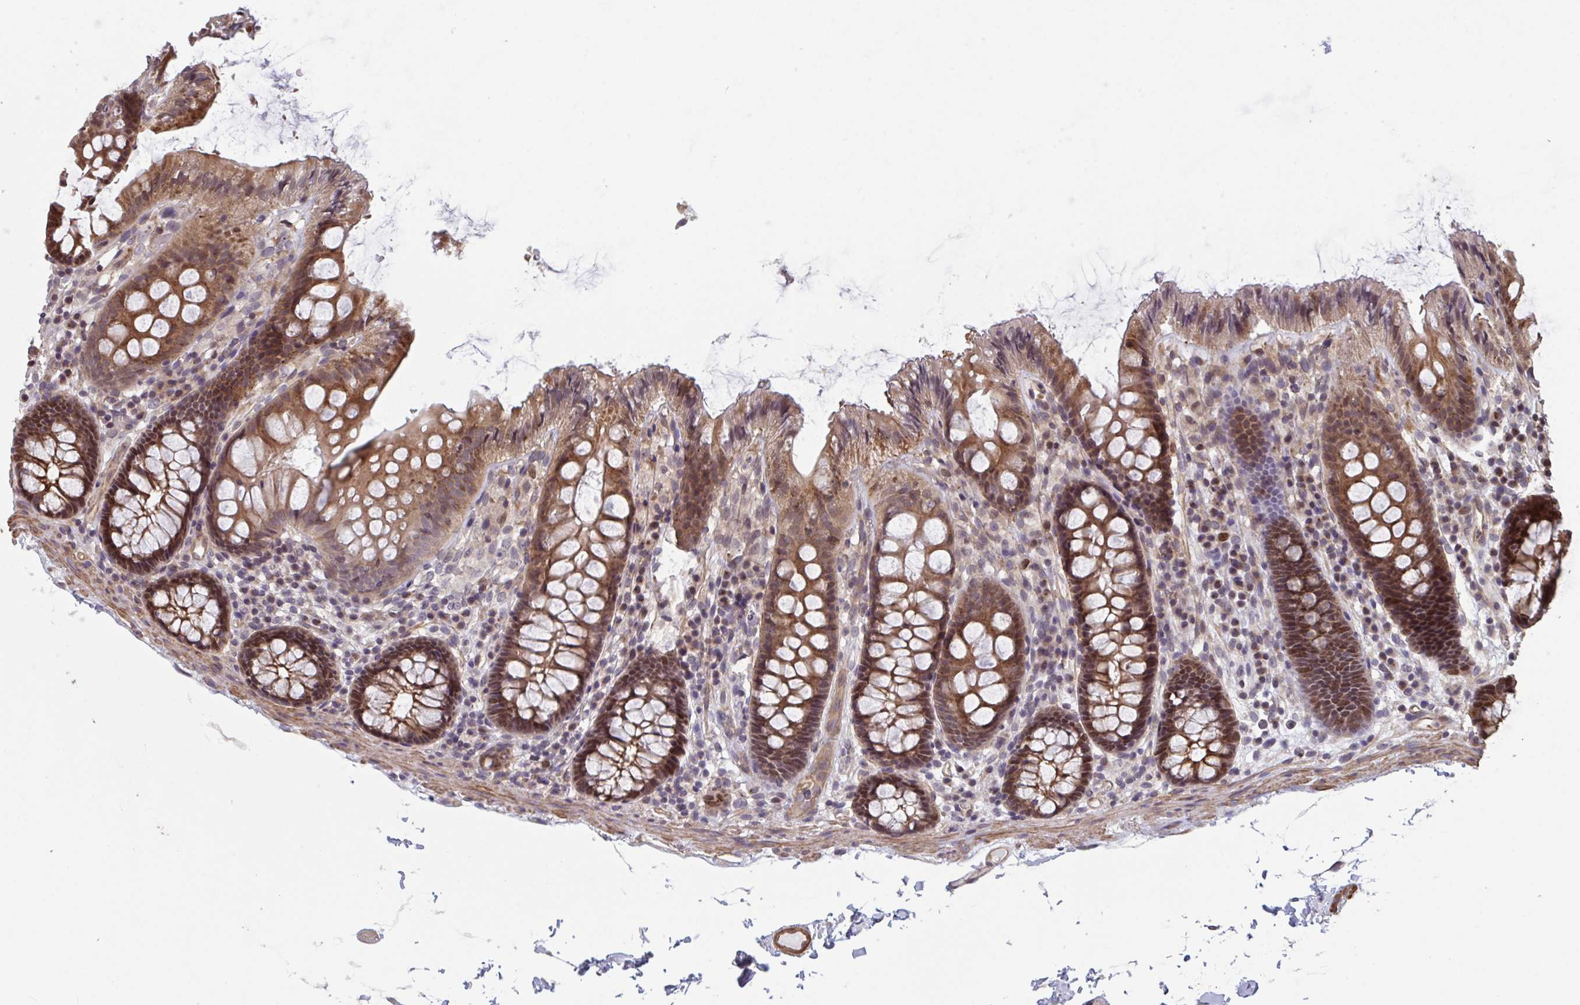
{"staining": {"intensity": "moderate", "quantity": ">75%", "location": "cytoplasmic/membranous,nuclear"}, "tissue": "colon", "cell_type": "Endothelial cells", "image_type": "normal", "snomed": [{"axis": "morphology", "description": "Normal tissue, NOS"}, {"axis": "topography", "description": "Colon"}], "caption": "Immunohistochemical staining of normal colon exhibits moderate cytoplasmic/membranous,nuclear protein positivity in approximately >75% of endothelial cells.", "gene": "IPO5", "patient": {"sex": "male", "age": 84}}